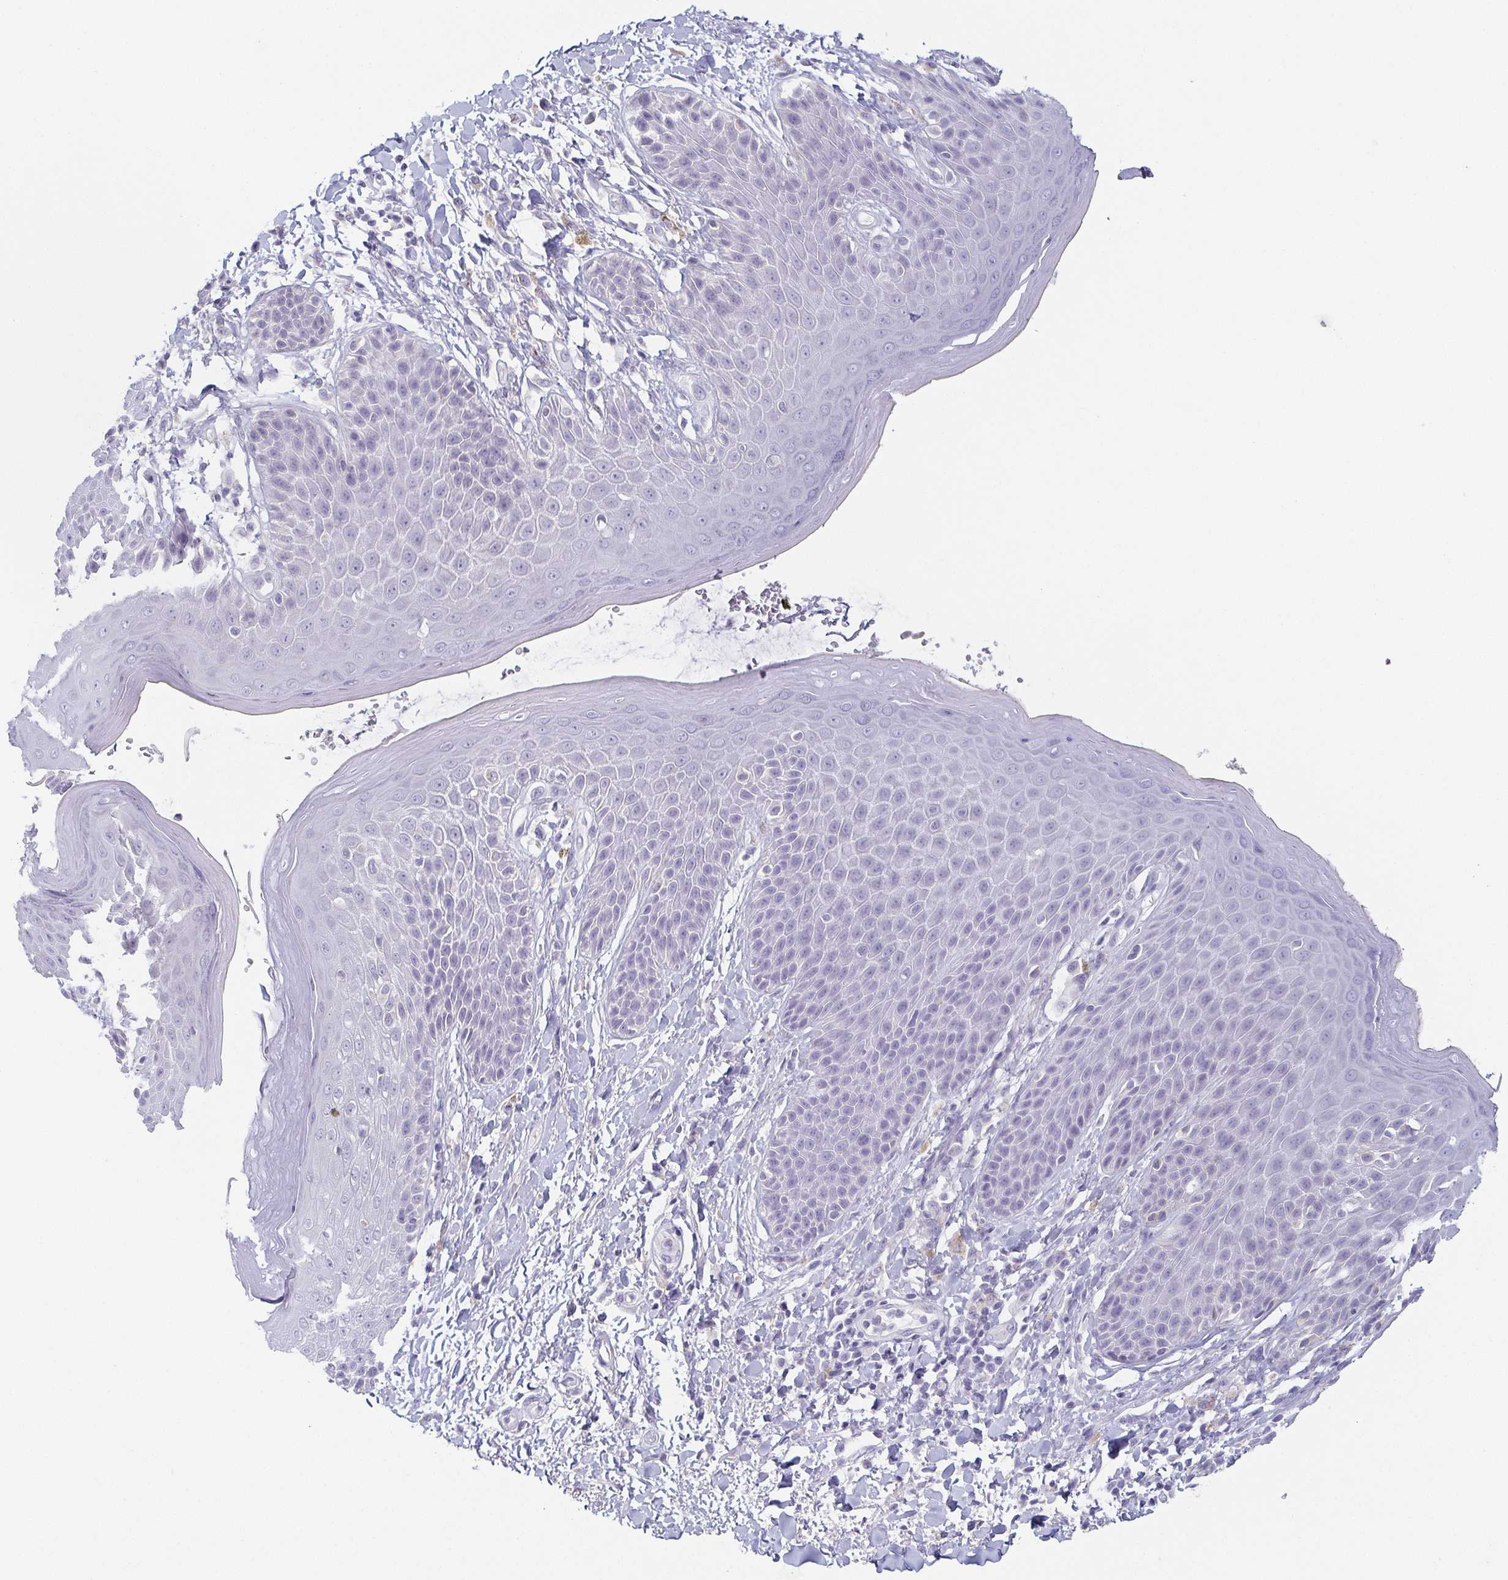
{"staining": {"intensity": "negative", "quantity": "none", "location": "none"}, "tissue": "skin", "cell_type": "Epidermal cells", "image_type": "normal", "snomed": [{"axis": "morphology", "description": "Normal tissue, NOS"}, {"axis": "topography", "description": "Anal"}, {"axis": "topography", "description": "Peripheral nerve tissue"}], "caption": "High power microscopy photomicrograph of an immunohistochemistry (IHC) image of benign skin, revealing no significant staining in epidermal cells.", "gene": "PRR27", "patient": {"sex": "male", "age": 51}}